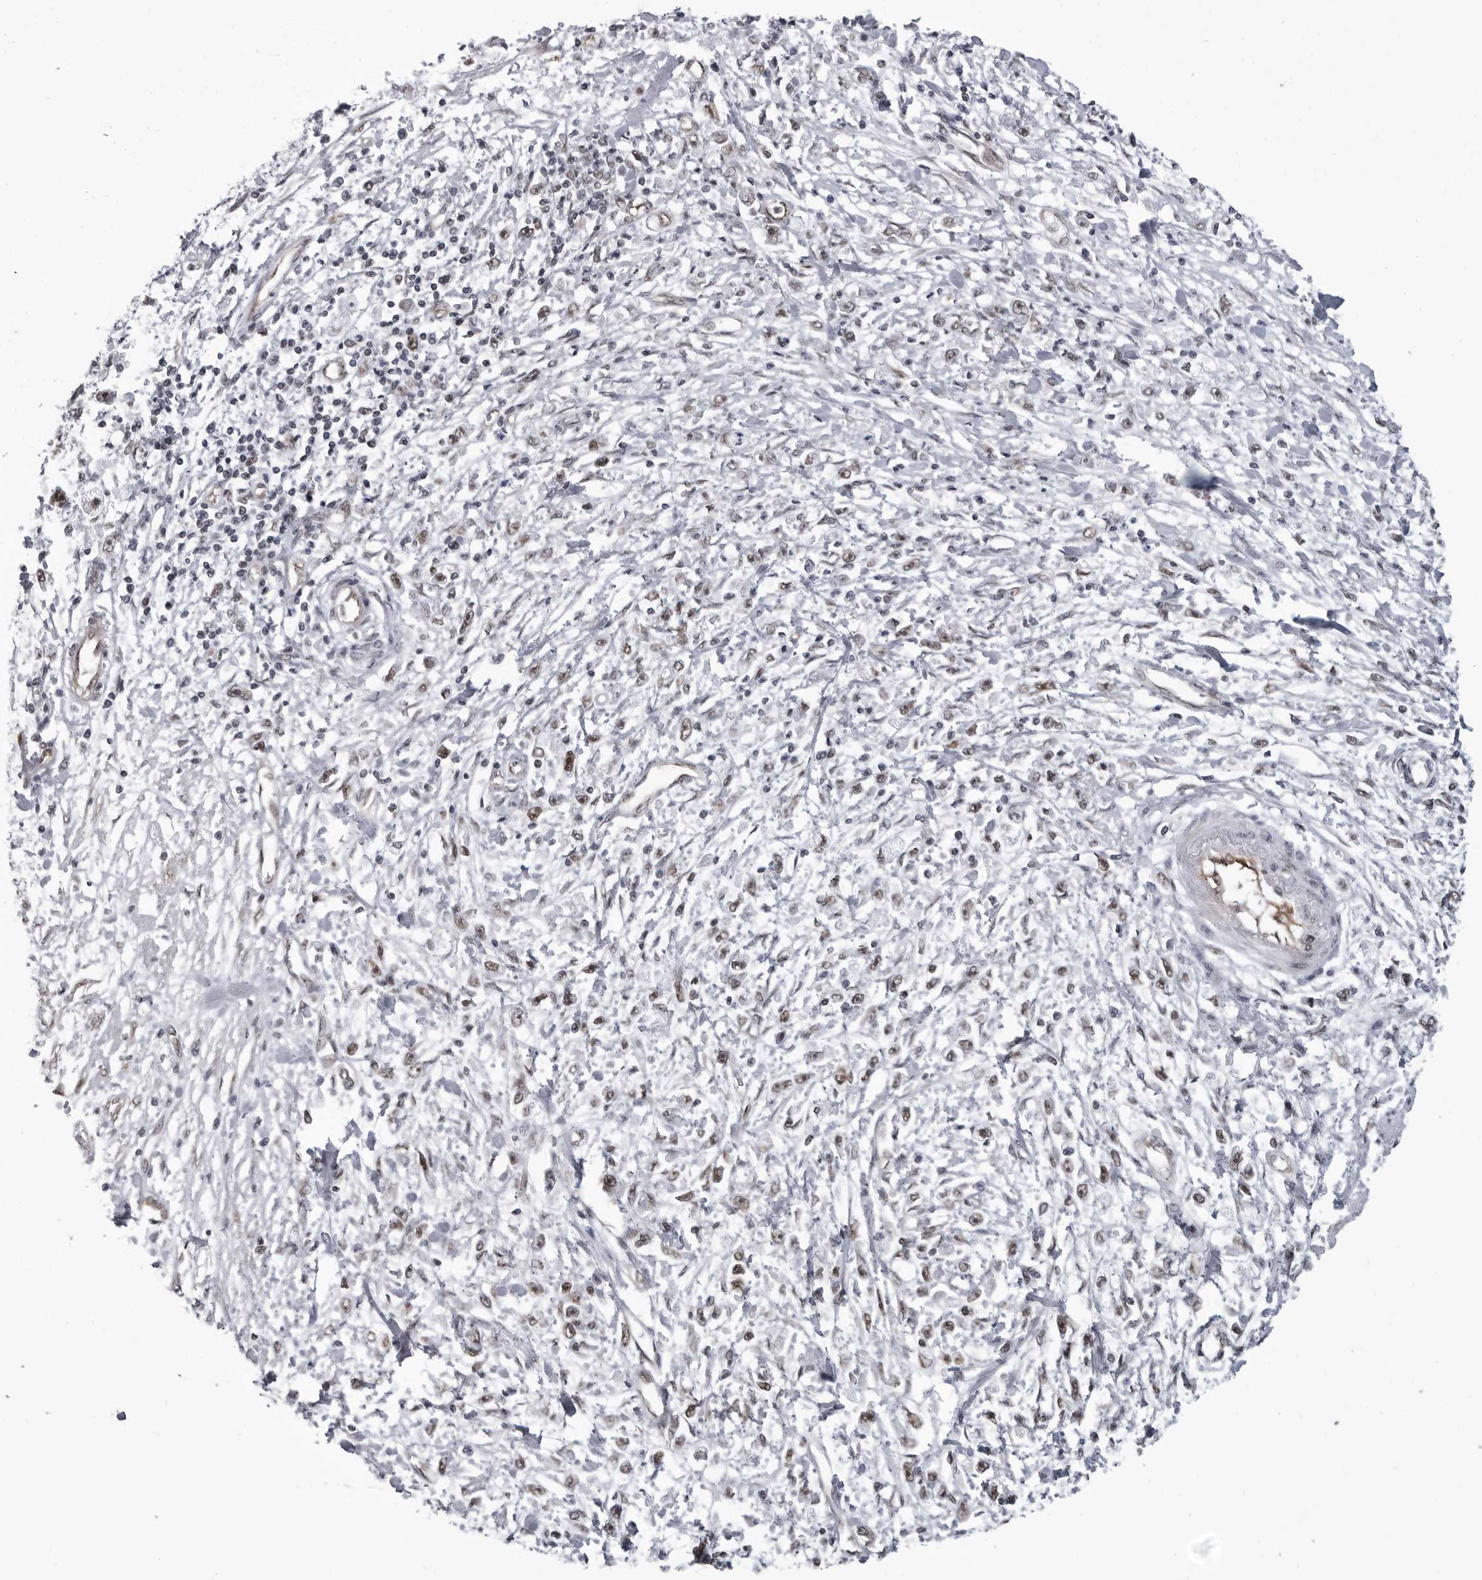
{"staining": {"intensity": "weak", "quantity": ">75%", "location": "nuclear"}, "tissue": "stomach cancer", "cell_type": "Tumor cells", "image_type": "cancer", "snomed": [{"axis": "morphology", "description": "Adenocarcinoma, NOS"}, {"axis": "topography", "description": "Stomach"}], "caption": "An image of human stomach adenocarcinoma stained for a protein exhibits weak nuclear brown staining in tumor cells.", "gene": "RNF26", "patient": {"sex": "female", "age": 59}}